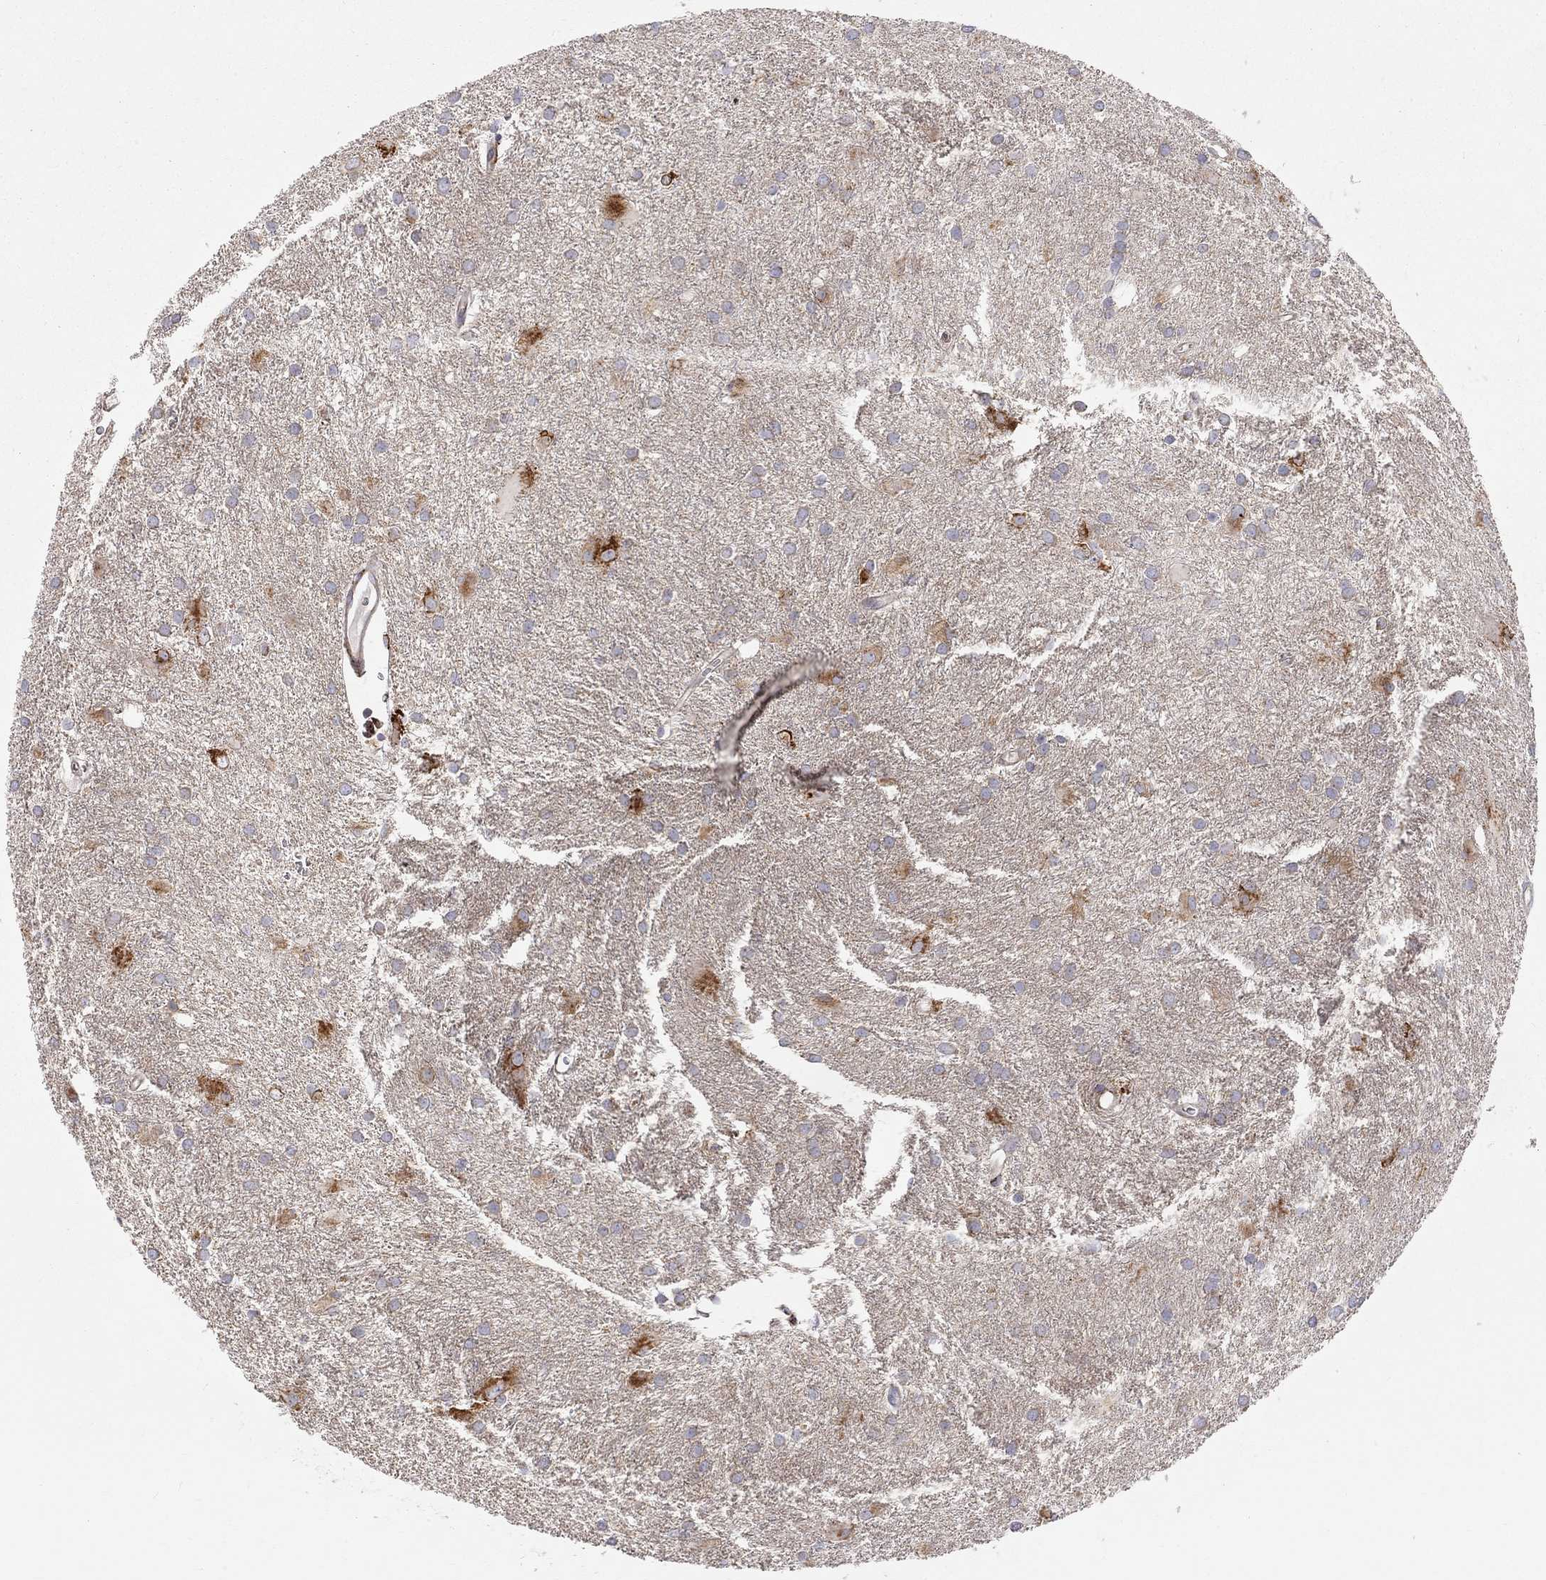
{"staining": {"intensity": "strong", "quantity": "<25%", "location": "cytoplasmic/membranous"}, "tissue": "glioma", "cell_type": "Tumor cells", "image_type": "cancer", "snomed": [{"axis": "morphology", "description": "Glioma, malignant, Low grade"}, {"axis": "topography", "description": "Brain"}], "caption": "Approximately <25% of tumor cells in human glioma exhibit strong cytoplasmic/membranous protein positivity as visualized by brown immunohistochemical staining.", "gene": "CASTOR1", "patient": {"sex": "male", "age": 58}}